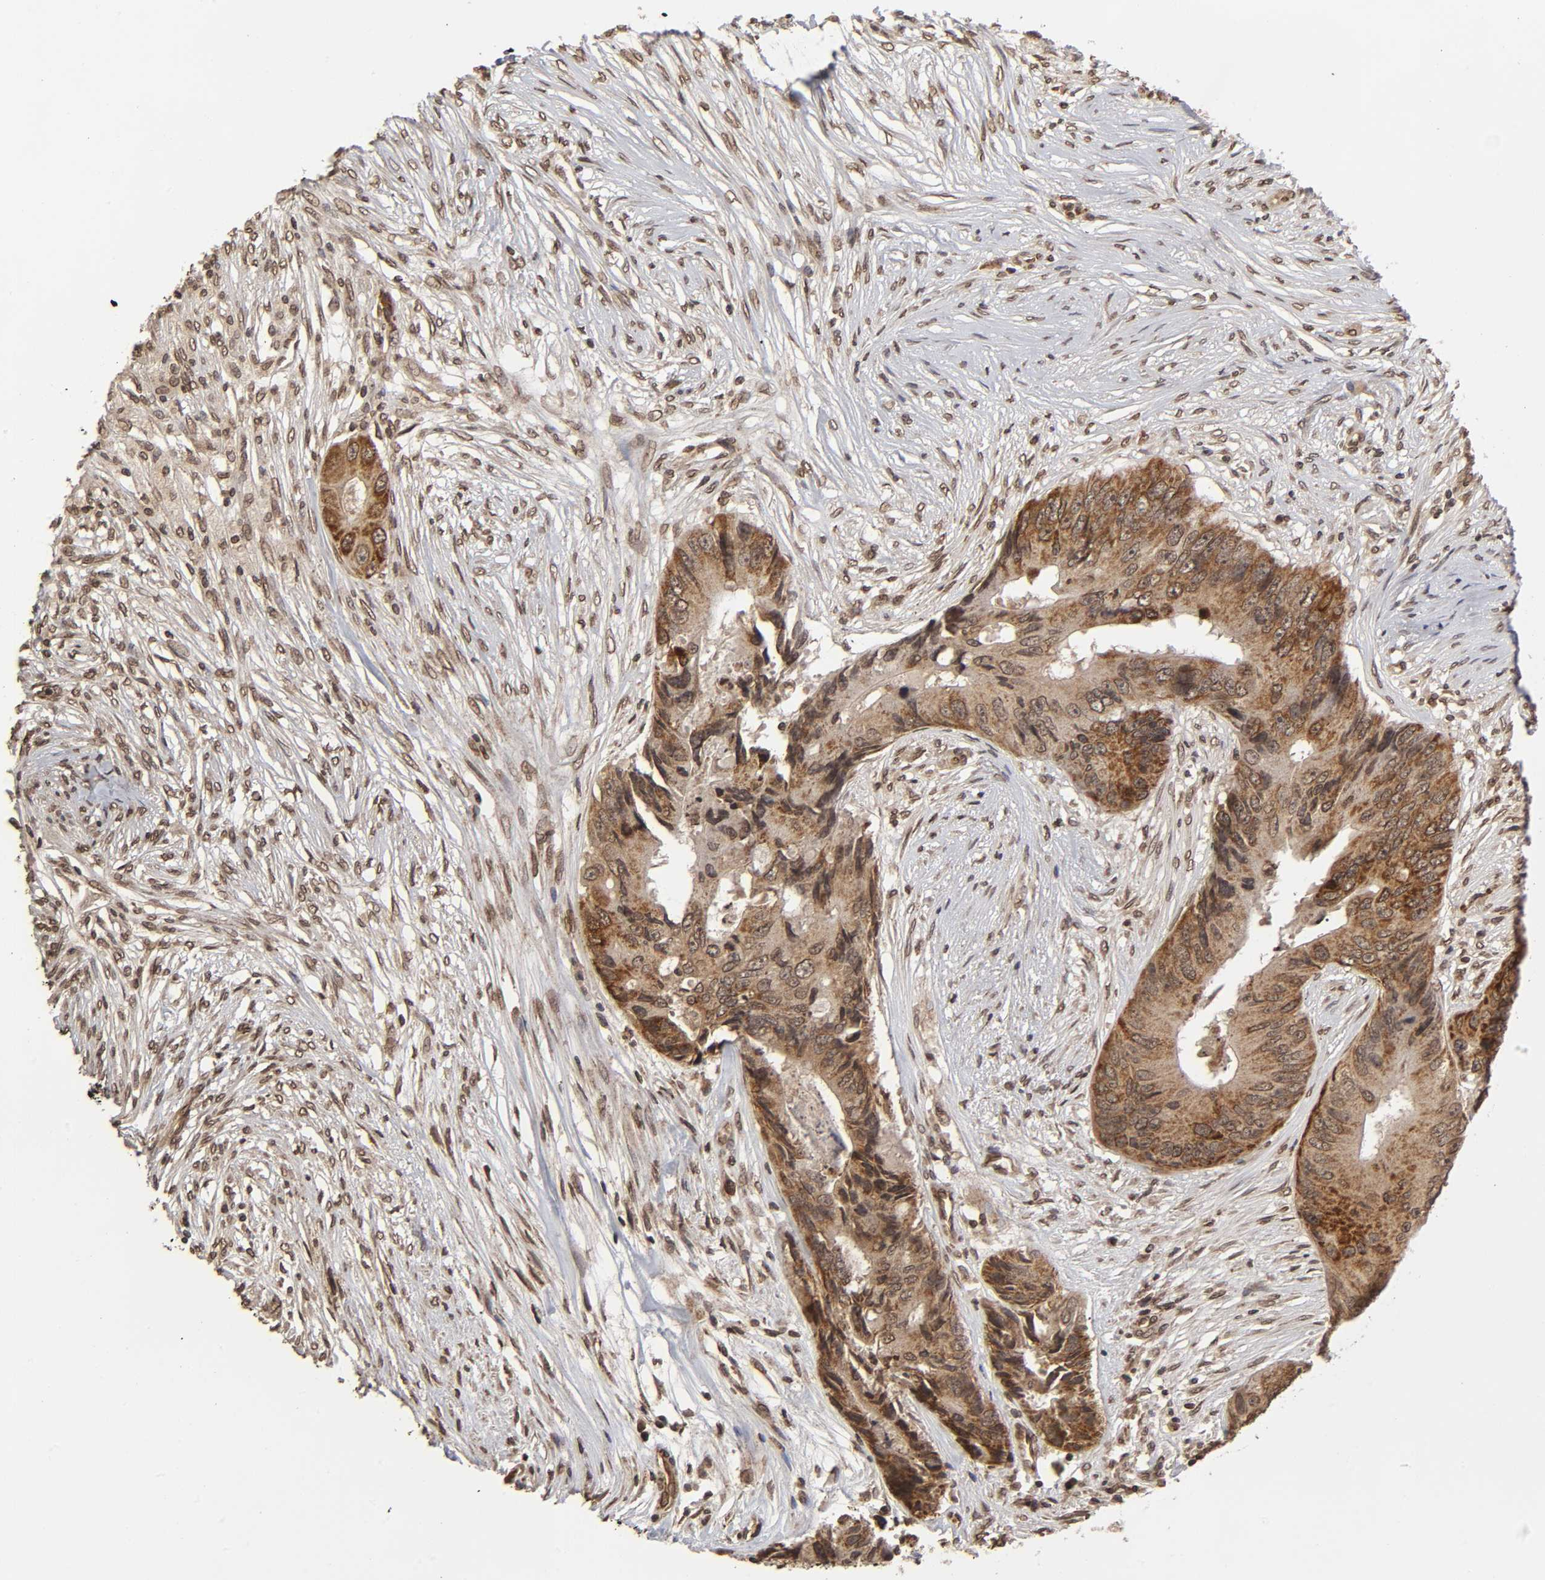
{"staining": {"intensity": "moderate", "quantity": ">75%", "location": "cytoplasmic/membranous"}, "tissue": "colorectal cancer", "cell_type": "Tumor cells", "image_type": "cancer", "snomed": [{"axis": "morphology", "description": "Adenocarcinoma, NOS"}, {"axis": "topography", "description": "Colon"}], "caption": "Brown immunohistochemical staining in colorectal cancer (adenocarcinoma) demonstrates moderate cytoplasmic/membranous expression in approximately >75% of tumor cells.", "gene": "MLLT6", "patient": {"sex": "male", "age": 71}}